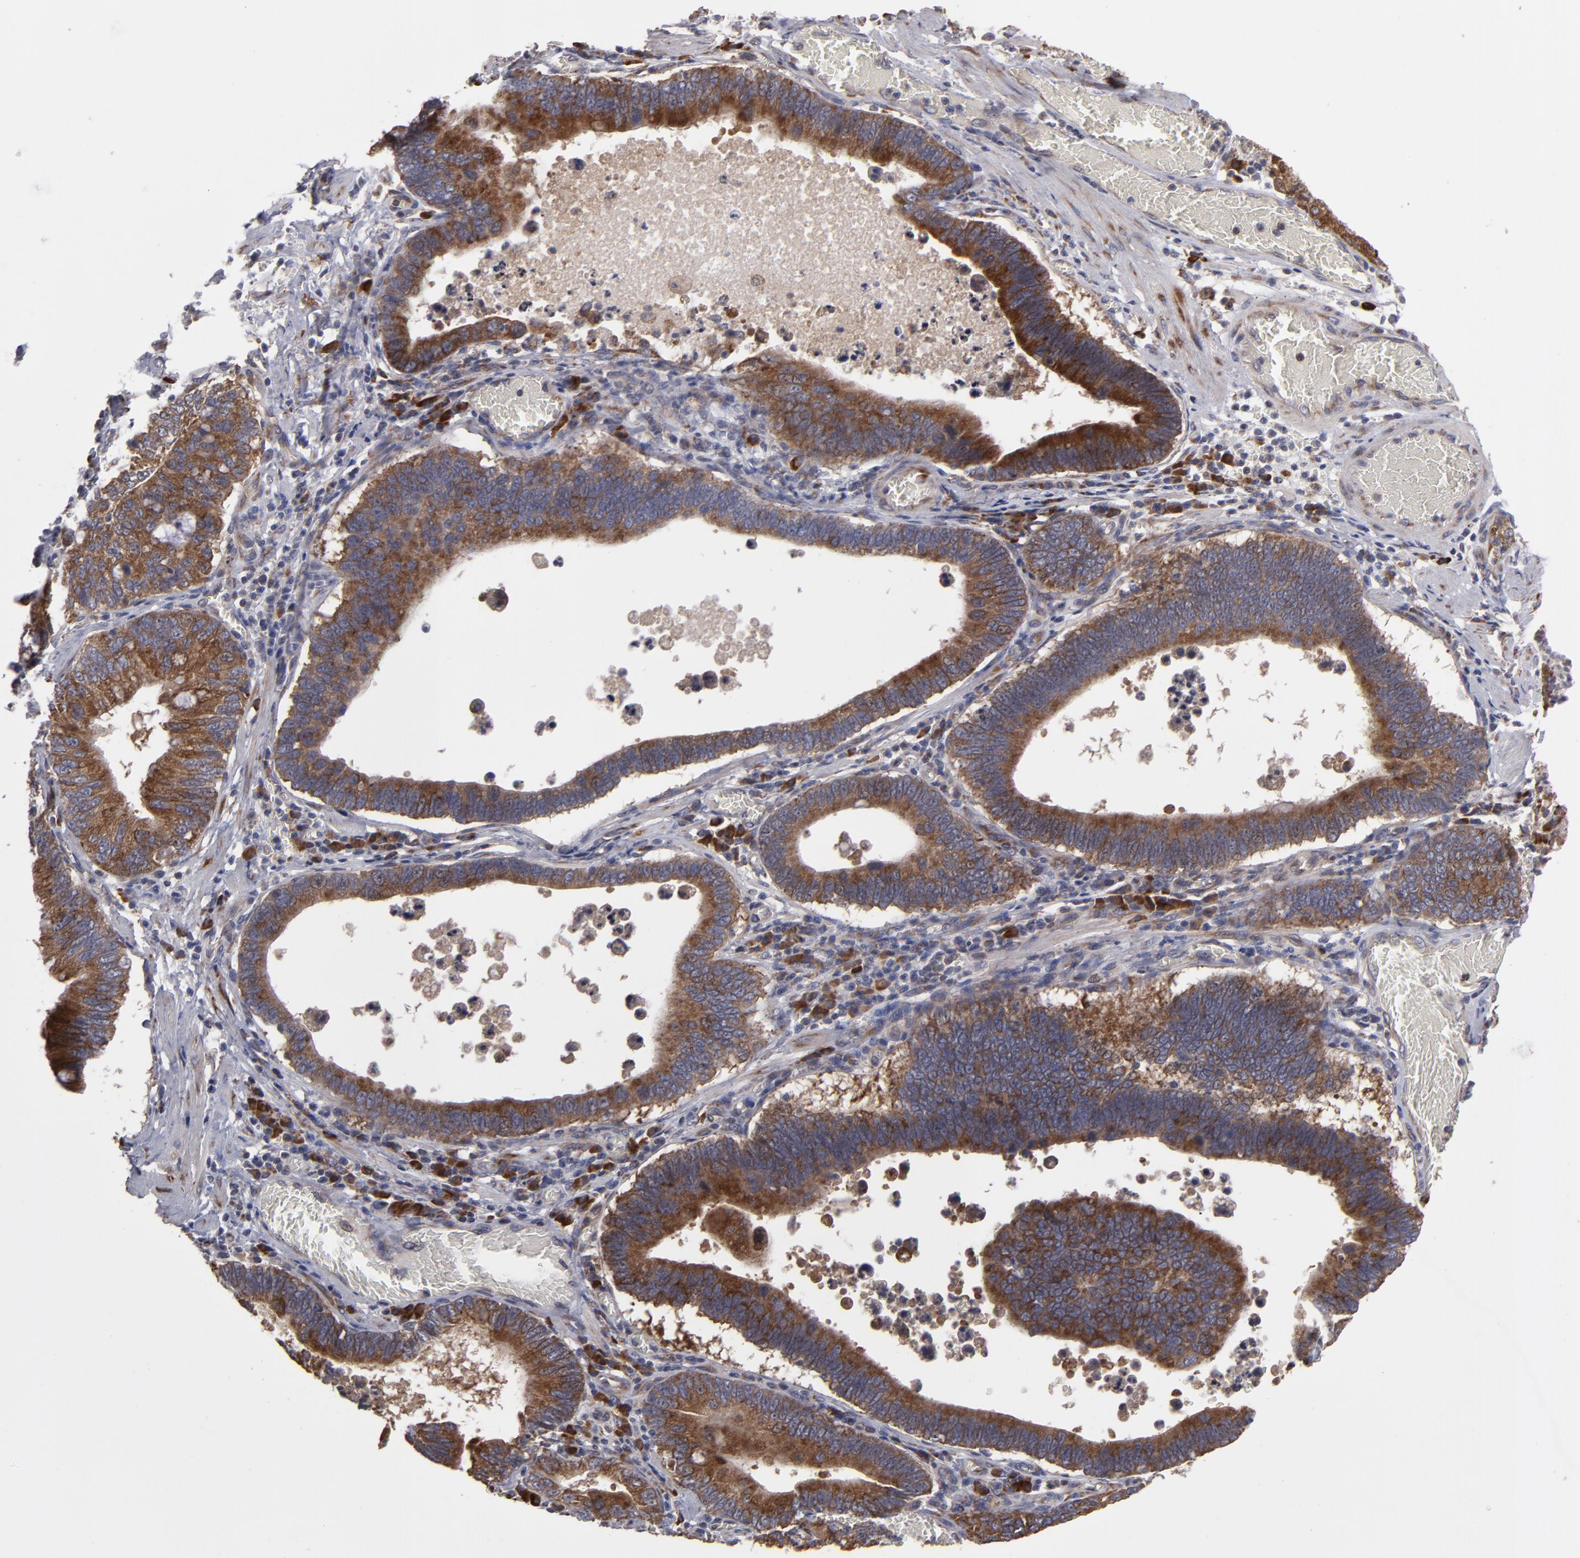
{"staining": {"intensity": "strong", "quantity": ">75%", "location": "cytoplasmic/membranous"}, "tissue": "stomach cancer", "cell_type": "Tumor cells", "image_type": "cancer", "snomed": [{"axis": "morphology", "description": "Adenocarcinoma, NOS"}, {"axis": "topography", "description": "Stomach"}, {"axis": "topography", "description": "Gastric cardia"}], "caption": "This image shows stomach cancer (adenocarcinoma) stained with immunohistochemistry (IHC) to label a protein in brown. The cytoplasmic/membranous of tumor cells show strong positivity for the protein. Nuclei are counter-stained blue.", "gene": "SND1", "patient": {"sex": "male", "age": 59}}